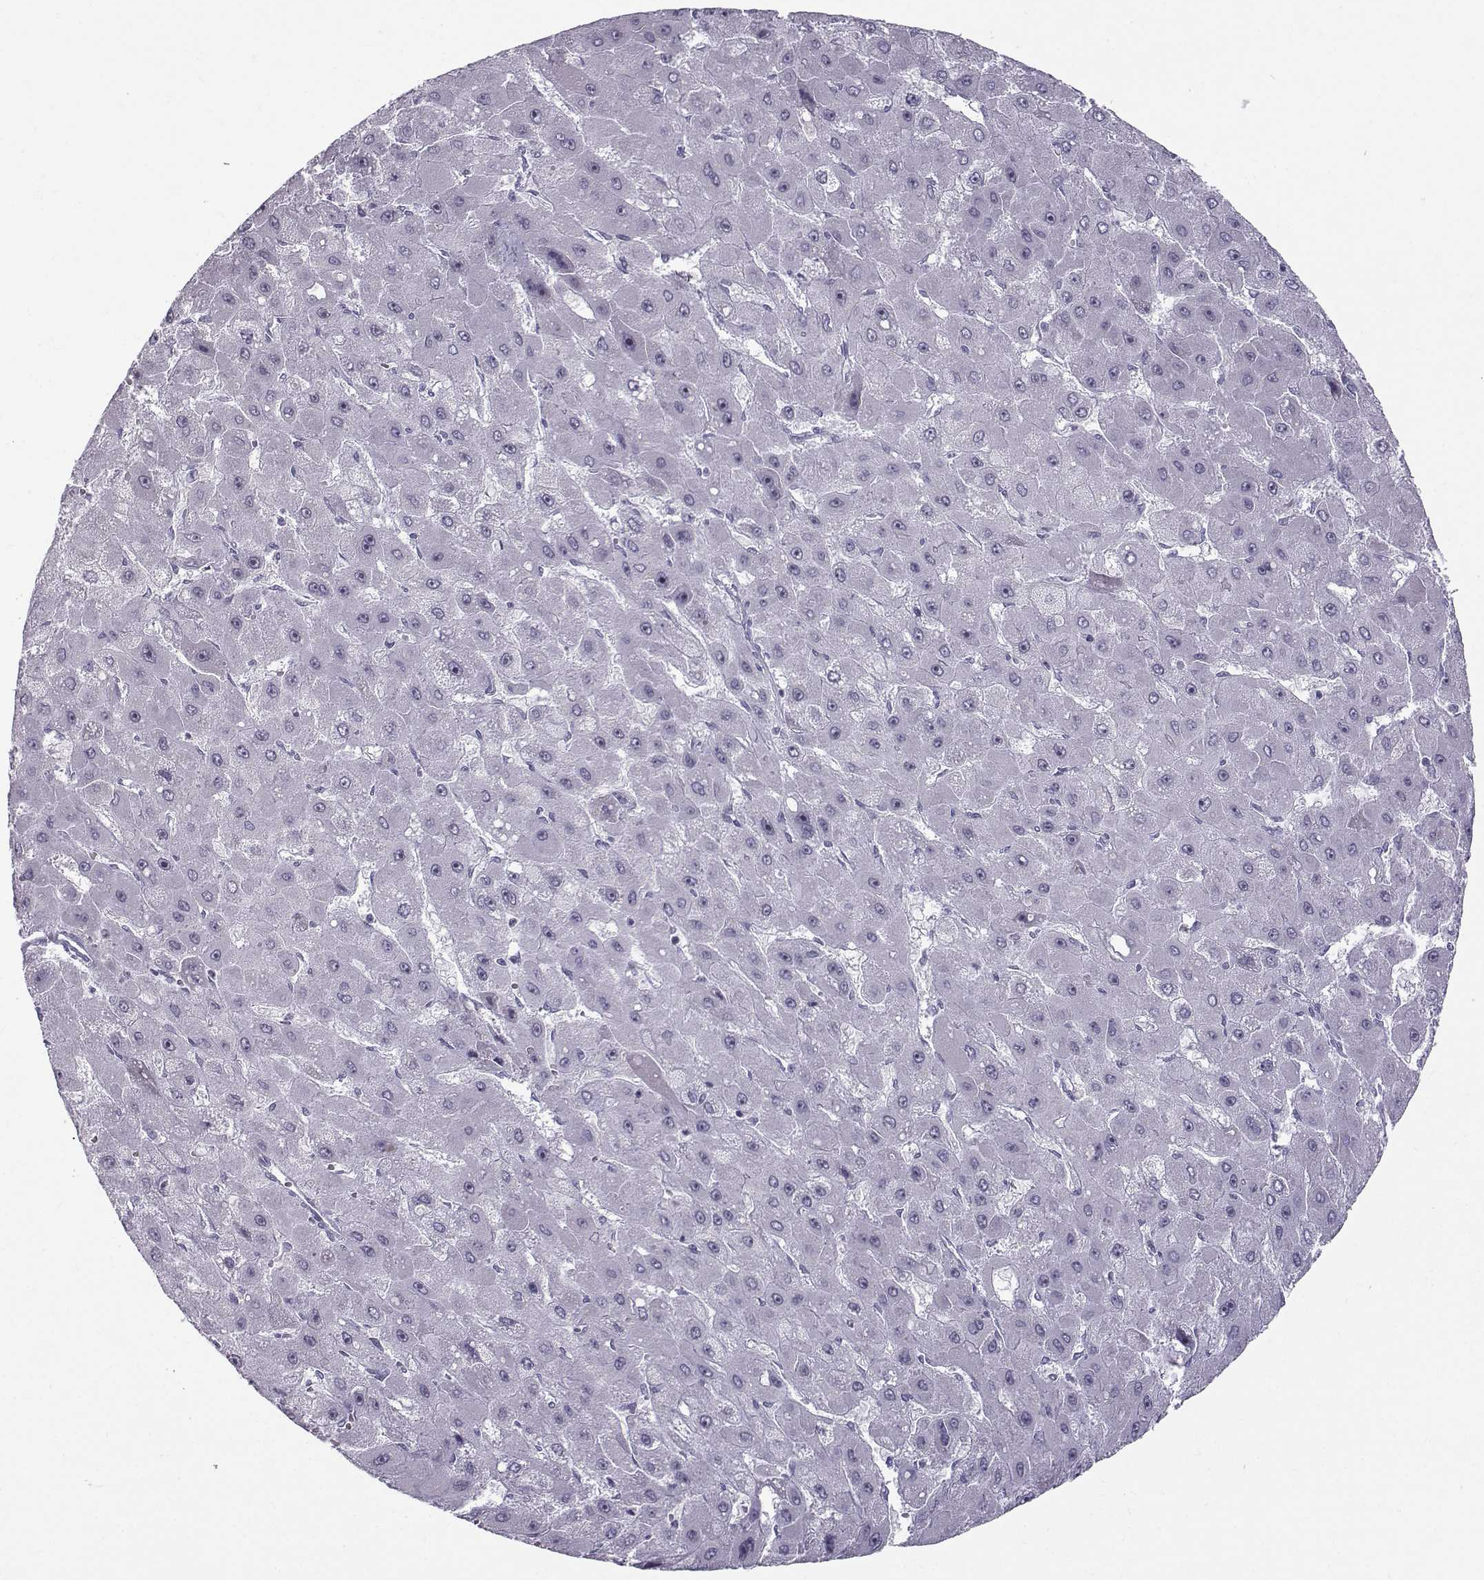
{"staining": {"intensity": "negative", "quantity": "none", "location": "none"}, "tissue": "liver cancer", "cell_type": "Tumor cells", "image_type": "cancer", "snomed": [{"axis": "morphology", "description": "Carcinoma, Hepatocellular, NOS"}, {"axis": "topography", "description": "Liver"}], "caption": "IHC histopathology image of hepatocellular carcinoma (liver) stained for a protein (brown), which demonstrates no staining in tumor cells.", "gene": "DMRT3", "patient": {"sex": "female", "age": 25}}